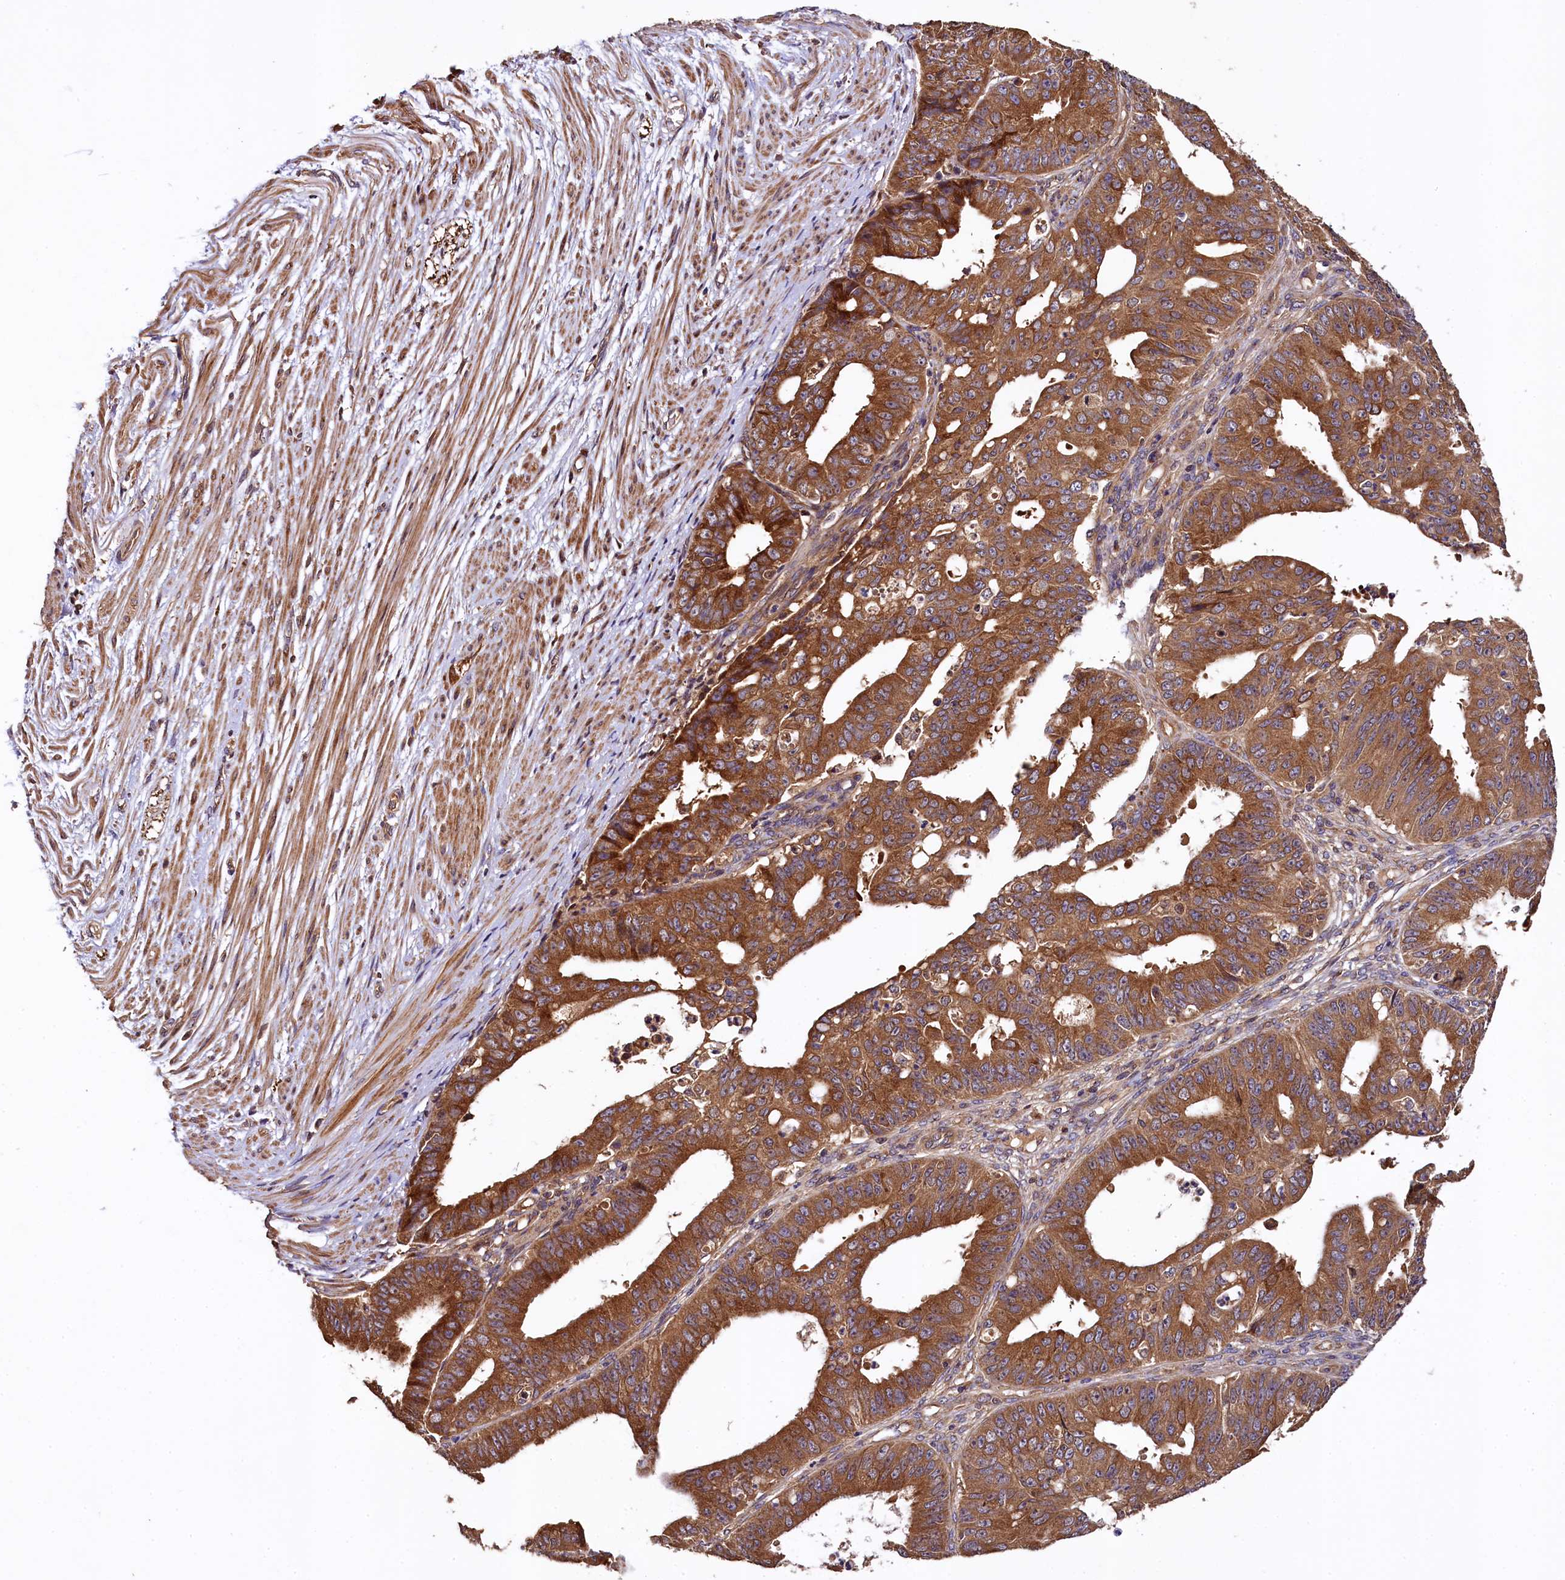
{"staining": {"intensity": "strong", "quantity": ">75%", "location": "cytoplasmic/membranous"}, "tissue": "ovarian cancer", "cell_type": "Tumor cells", "image_type": "cancer", "snomed": [{"axis": "morphology", "description": "Carcinoma, endometroid"}, {"axis": "topography", "description": "Appendix"}, {"axis": "topography", "description": "Ovary"}], "caption": "Protein expression analysis of ovarian cancer reveals strong cytoplasmic/membranous staining in about >75% of tumor cells.", "gene": "KLC2", "patient": {"sex": "female", "age": 42}}